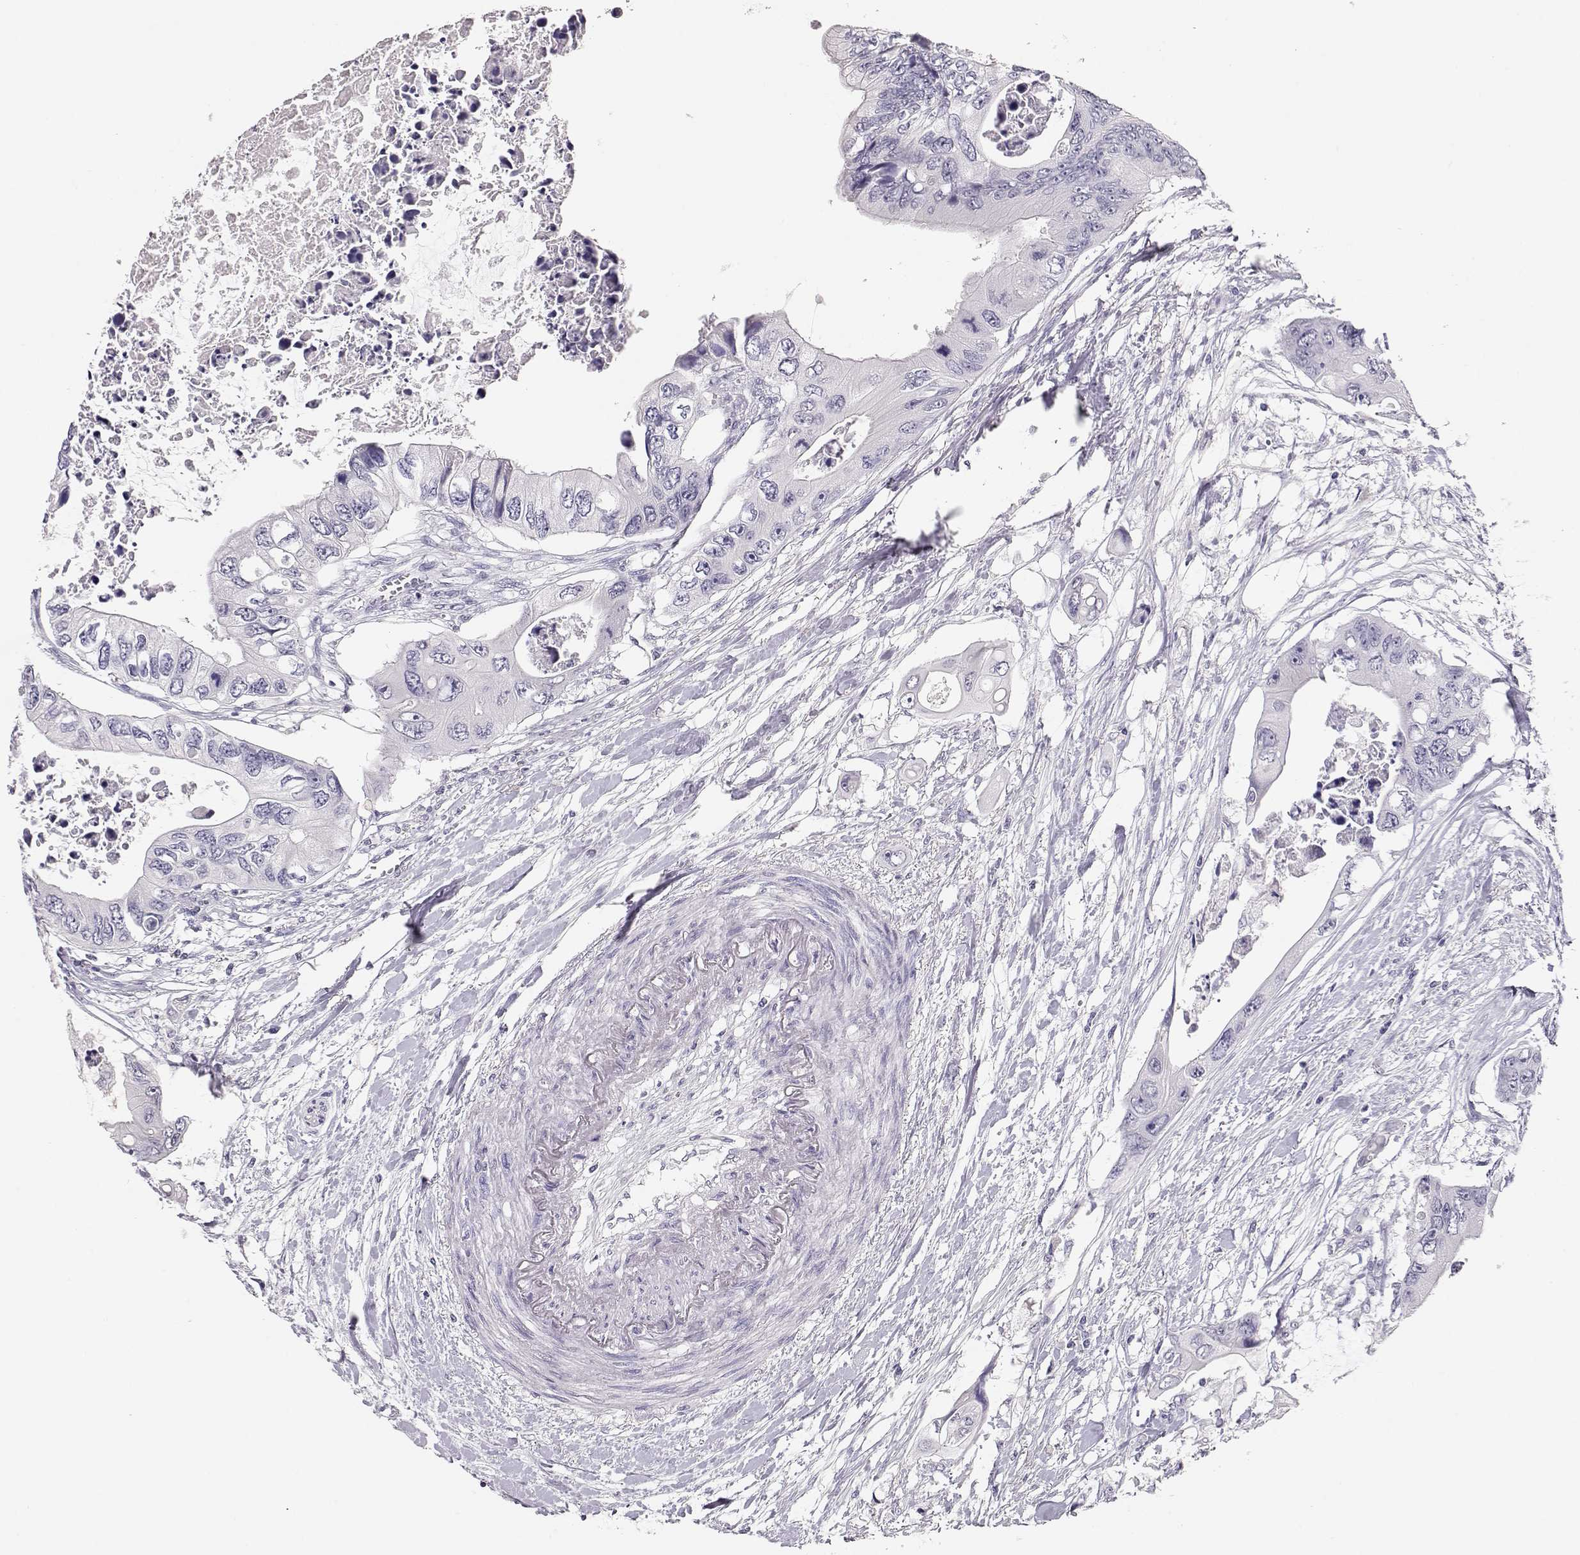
{"staining": {"intensity": "negative", "quantity": "none", "location": "none"}, "tissue": "colorectal cancer", "cell_type": "Tumor cells", "image_type": "cancer", "snomed": [{"axis": "morphology", "description": "Adenocarcinoma, NOS"}, {"axis": "topography", "description": "Rectum"}], "caption": "Photomicrograph shows no protein expression in tumor cells of adenocarcinoma (colorectal) tissue.", "gene": "MAGEC1", "patient": {"sex": "male", "age": 63}}